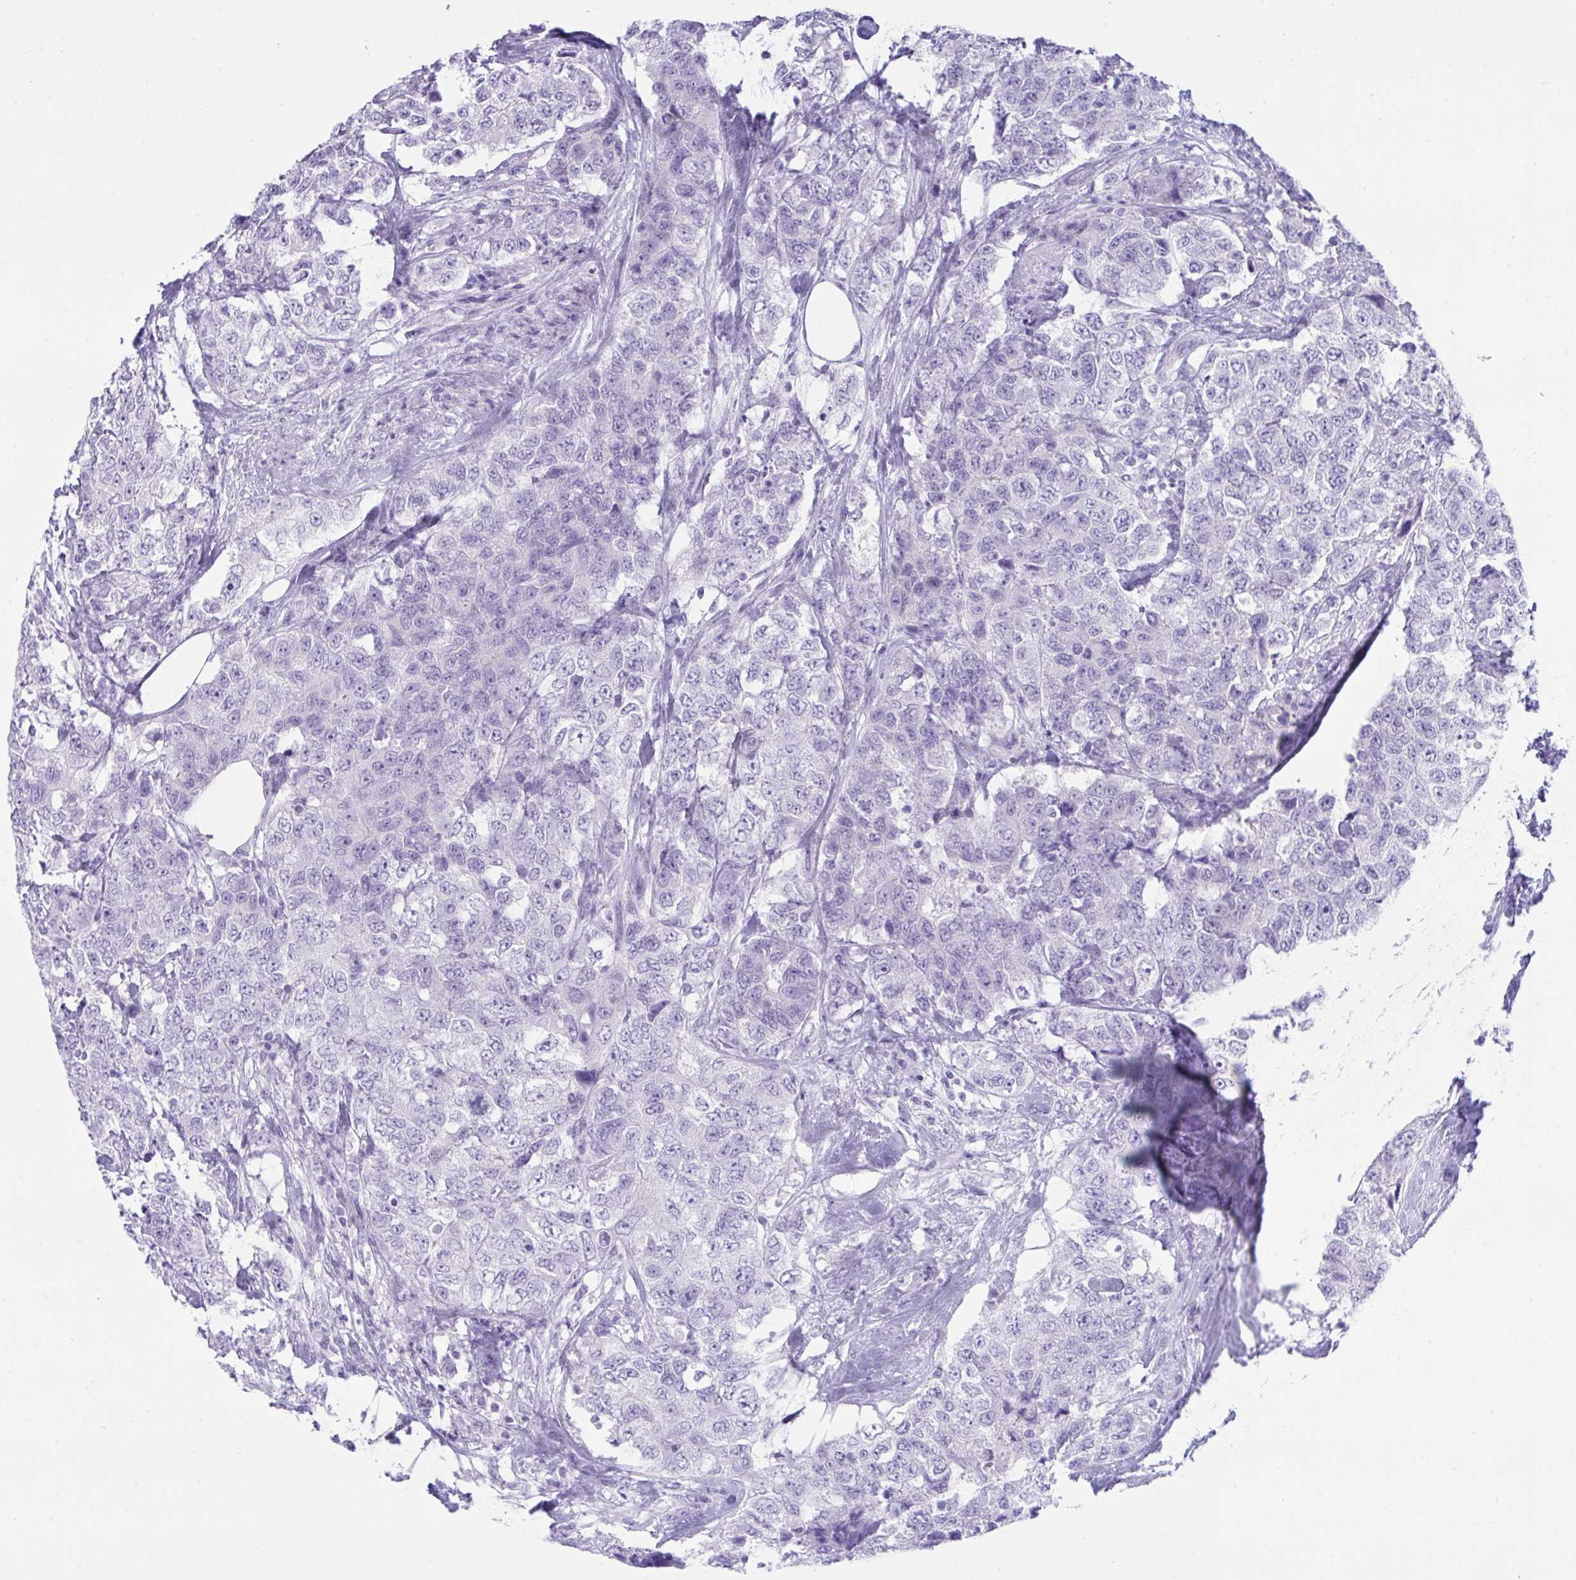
{"staining": {"intensity": "negative", "quantity": "none", "location": "none"}, "tissue": "urothelial cancer", "cell_type": "Tumor cells", "image_type": "cancer", "snomed": [{"axis": "morphology", "description": "Urothelial carcinoma, High grade"}, {"axis": "topography", "description": "Urinary bladder"}], "caption": "A high-resolution micrograph shows immunohistochemistry staining of urothelial cancer, which demonstrates no significant staining in tumor cells.", "gene": "PSCA", "patient": {"sex": "female", "age": 78}}